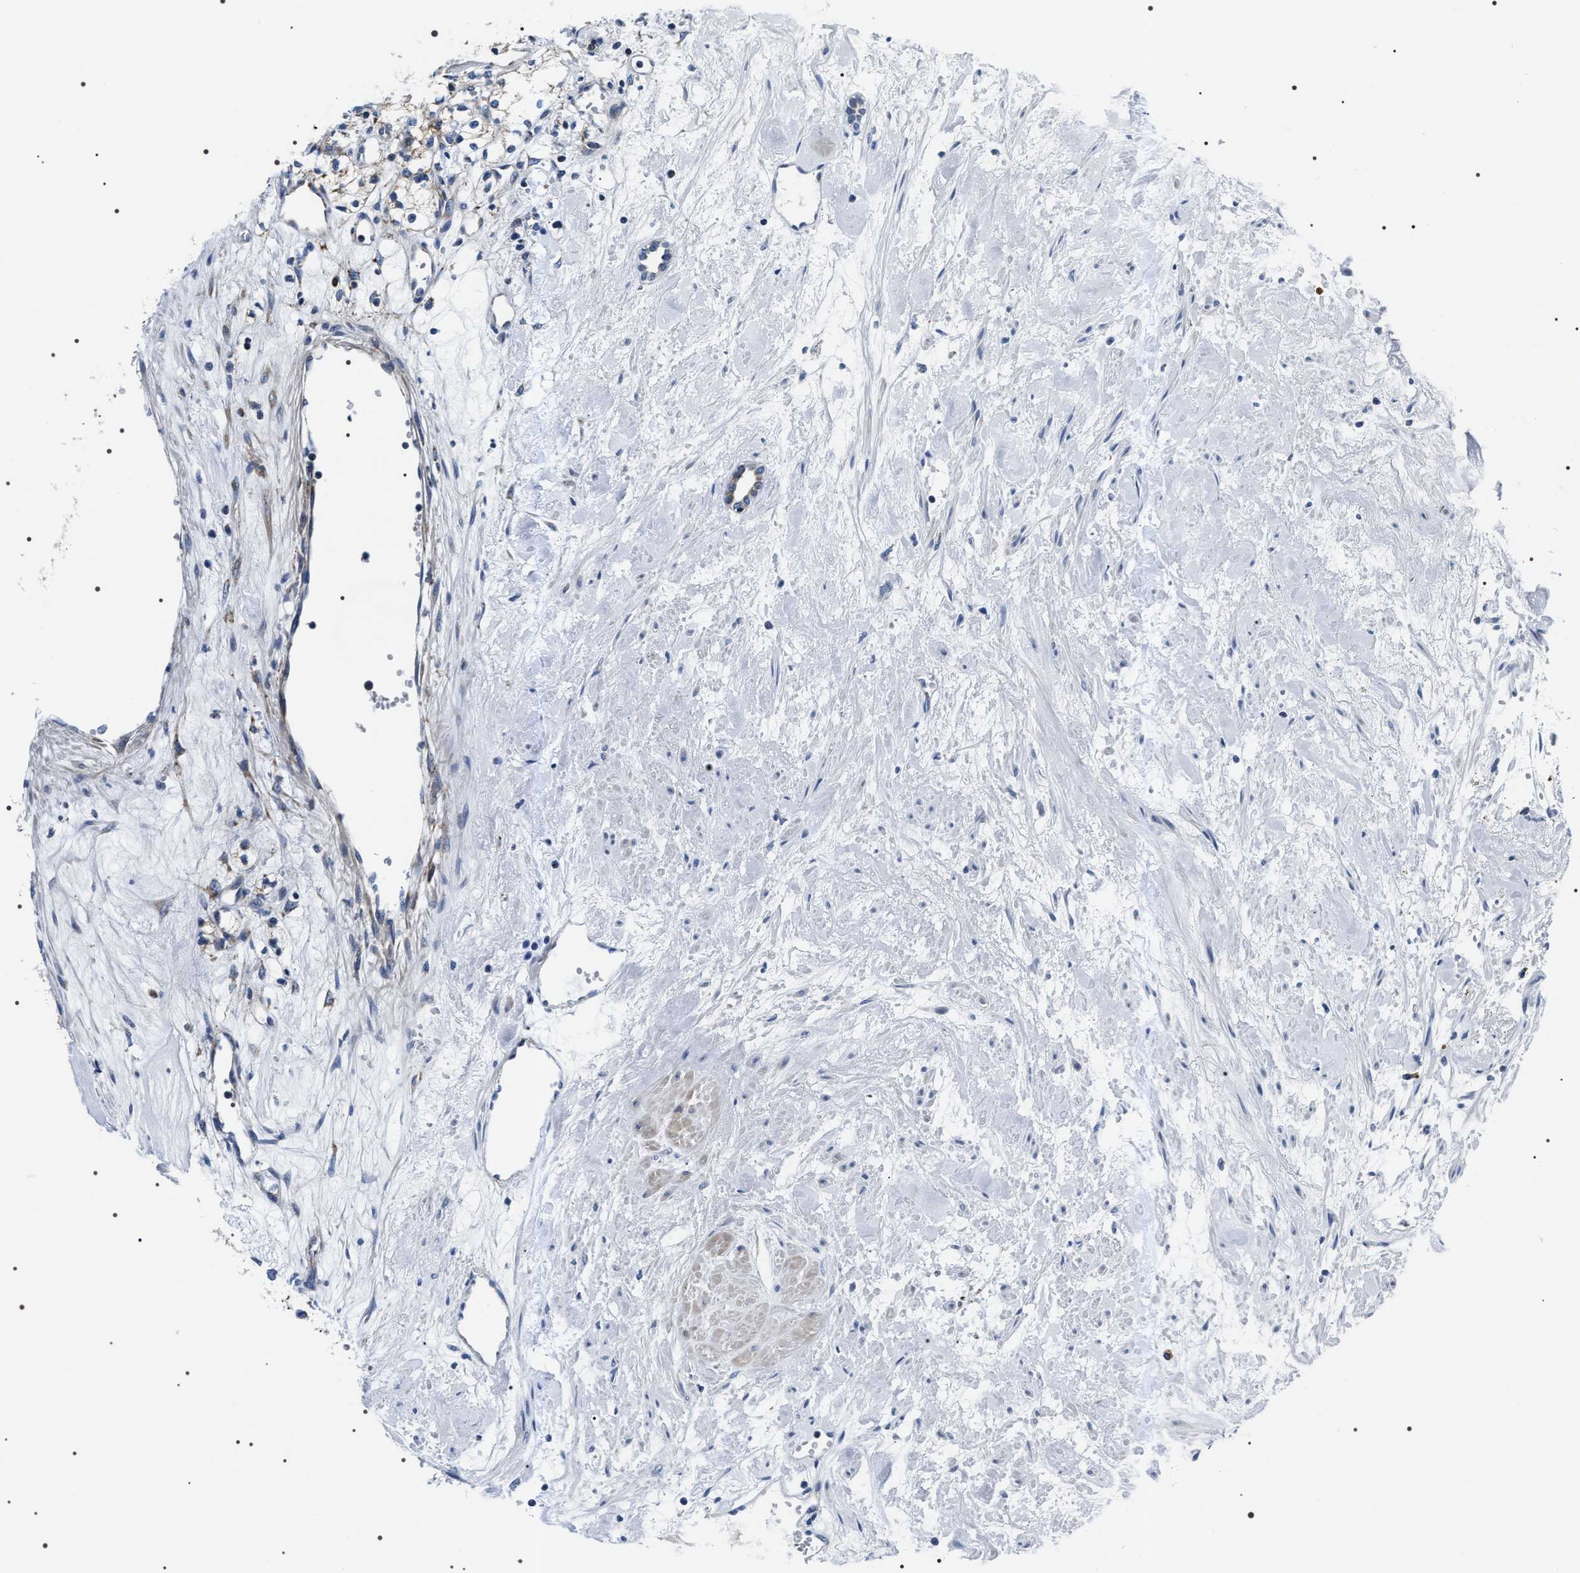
{"staining": {"intensity": "weak", "quantity": "25%-75%", "location": "cytoplasmic/membranous"}, "tissue": "renal cancer", "cell_type": "Tumor cells", "image_type": "cancer", "snomed": [{"axis": "morphology", "description": "Adenocarcinoma, NOS"}, {"axis": "topography", "description": "Kidney"}], "caption": "This histopathology image reveals renal adenocarcinoma stained with immunohistochemistry (IHC) to label a protein in brown. The cytoplasmic/membranous of tumor cells show weak positivity for the protein. Nuclei are counter-stained blue.", "gene": "NTMT1", "patient": {"sex": "male", "age": 59}}